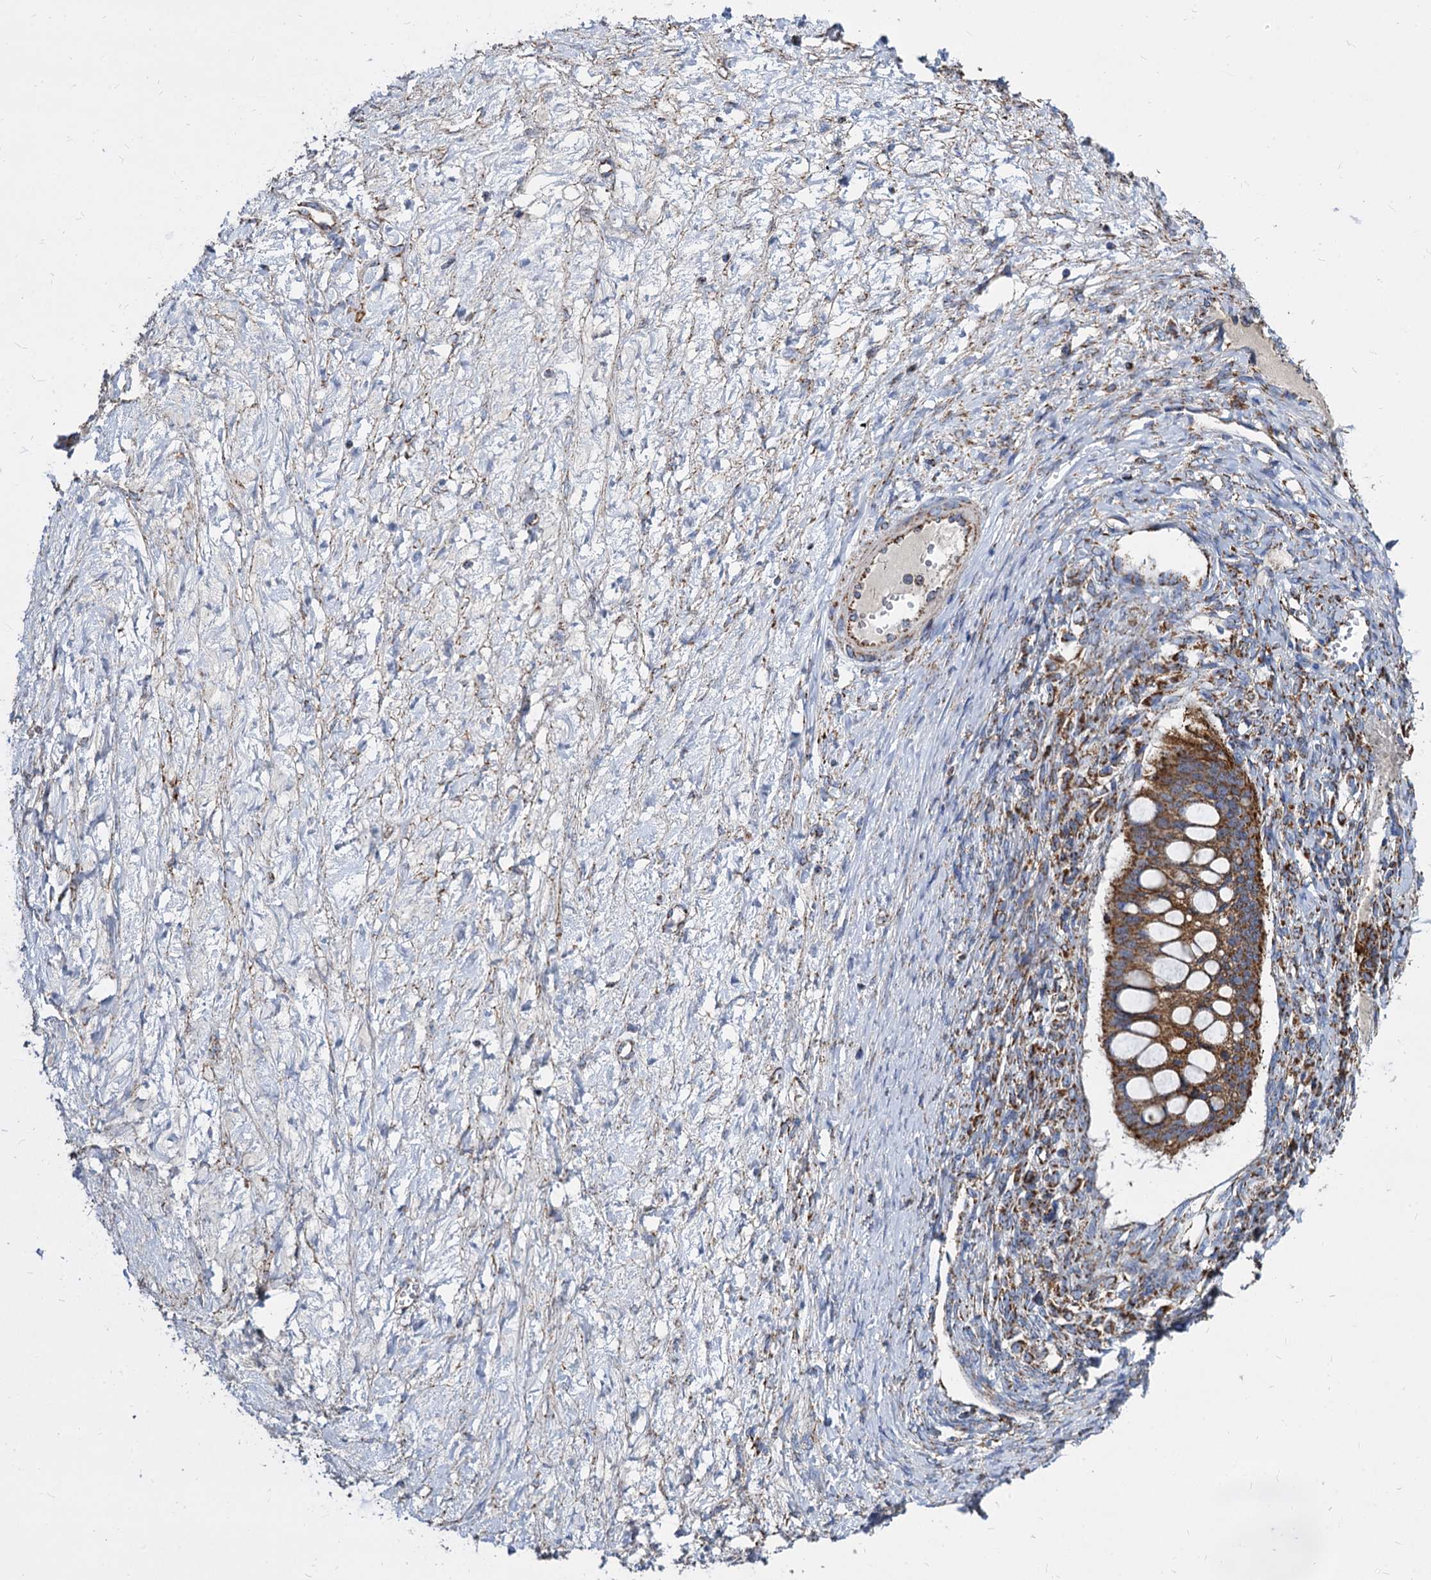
{"staining": {"intensity": "strong", "quantity": ">75%", "location": "cytoplasmic/membranous"}, "tissue": "ovarian cancer", "cell_type": "Tumor cells", "image_type": "cancer", "snomed": [{"axis": "morphology", "description": "Cystadenocarcinoma, mucinous, NOS"}, {"axis": "topography", "description": "Ovary"}], "caption": "Strong cytoplasmic/membranous expression is identified in approximately >75% of tumor cells in ovarian cancer.", "gene": "TIMM10", "patient": {"sex": "female", "age": 73}}